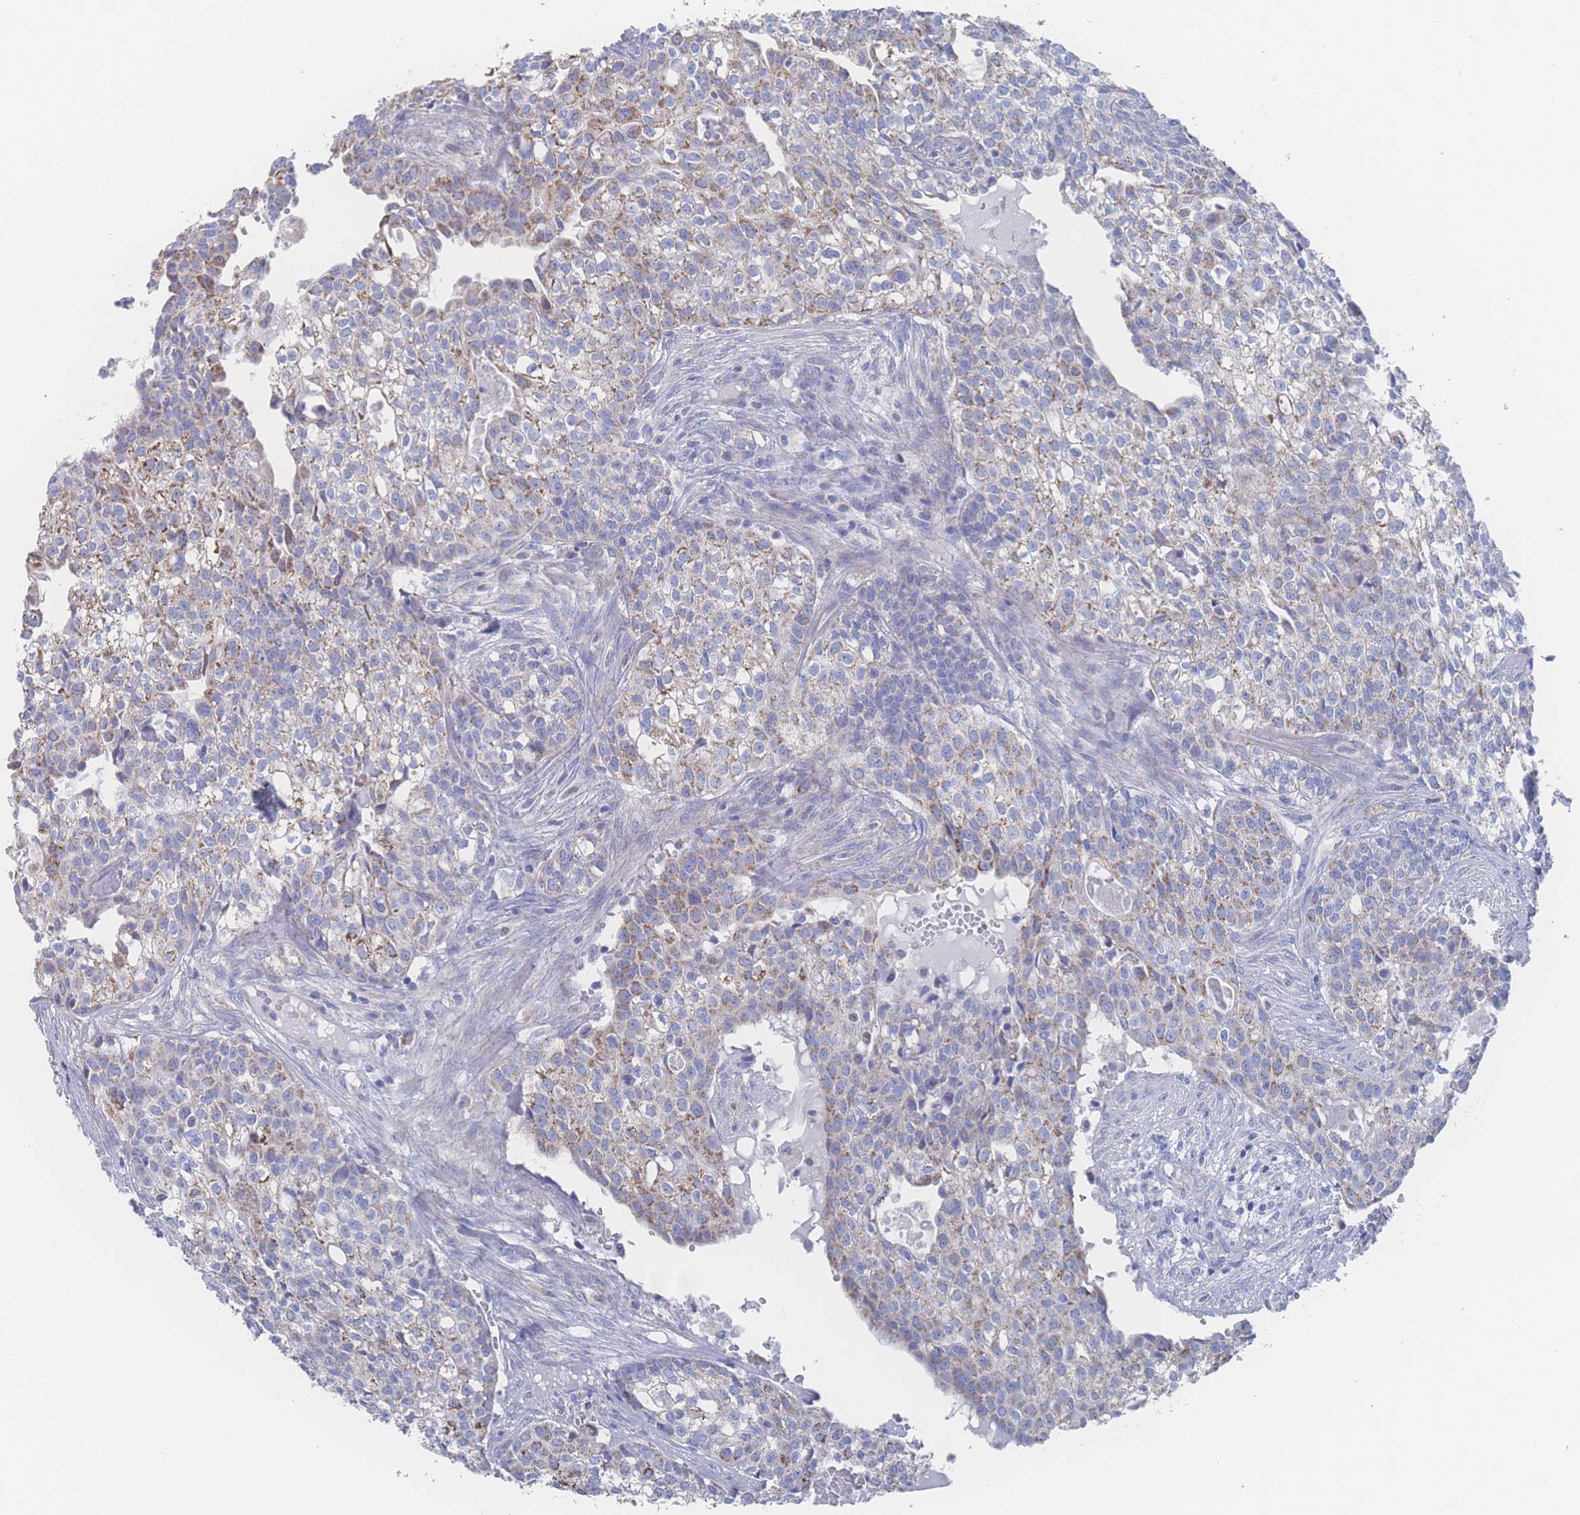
{"staining": {"intensity": "moderate", "quantity": "25%-75%", "location": "cytoplasmic/membranous"}, "tissue": "head and neck cancer", "cell_type": "Tumor cells", "image_type": "cancer", "snomed": [{"axis": "morphology", "description": "Adenocarcinoma, NOS"}, {"axis": "topography", "description": "Head-Neck"}], "caption": "Head and neck cancer (adenocarcinoma) stained for a protein exhibits moderate cytoplasmic/membranous positivity in tumor cells. (DAB IHC with brightfield microscopy, high magnification).", "gene": "SNPH", "patient": {"sex": "male", "age": 81}}